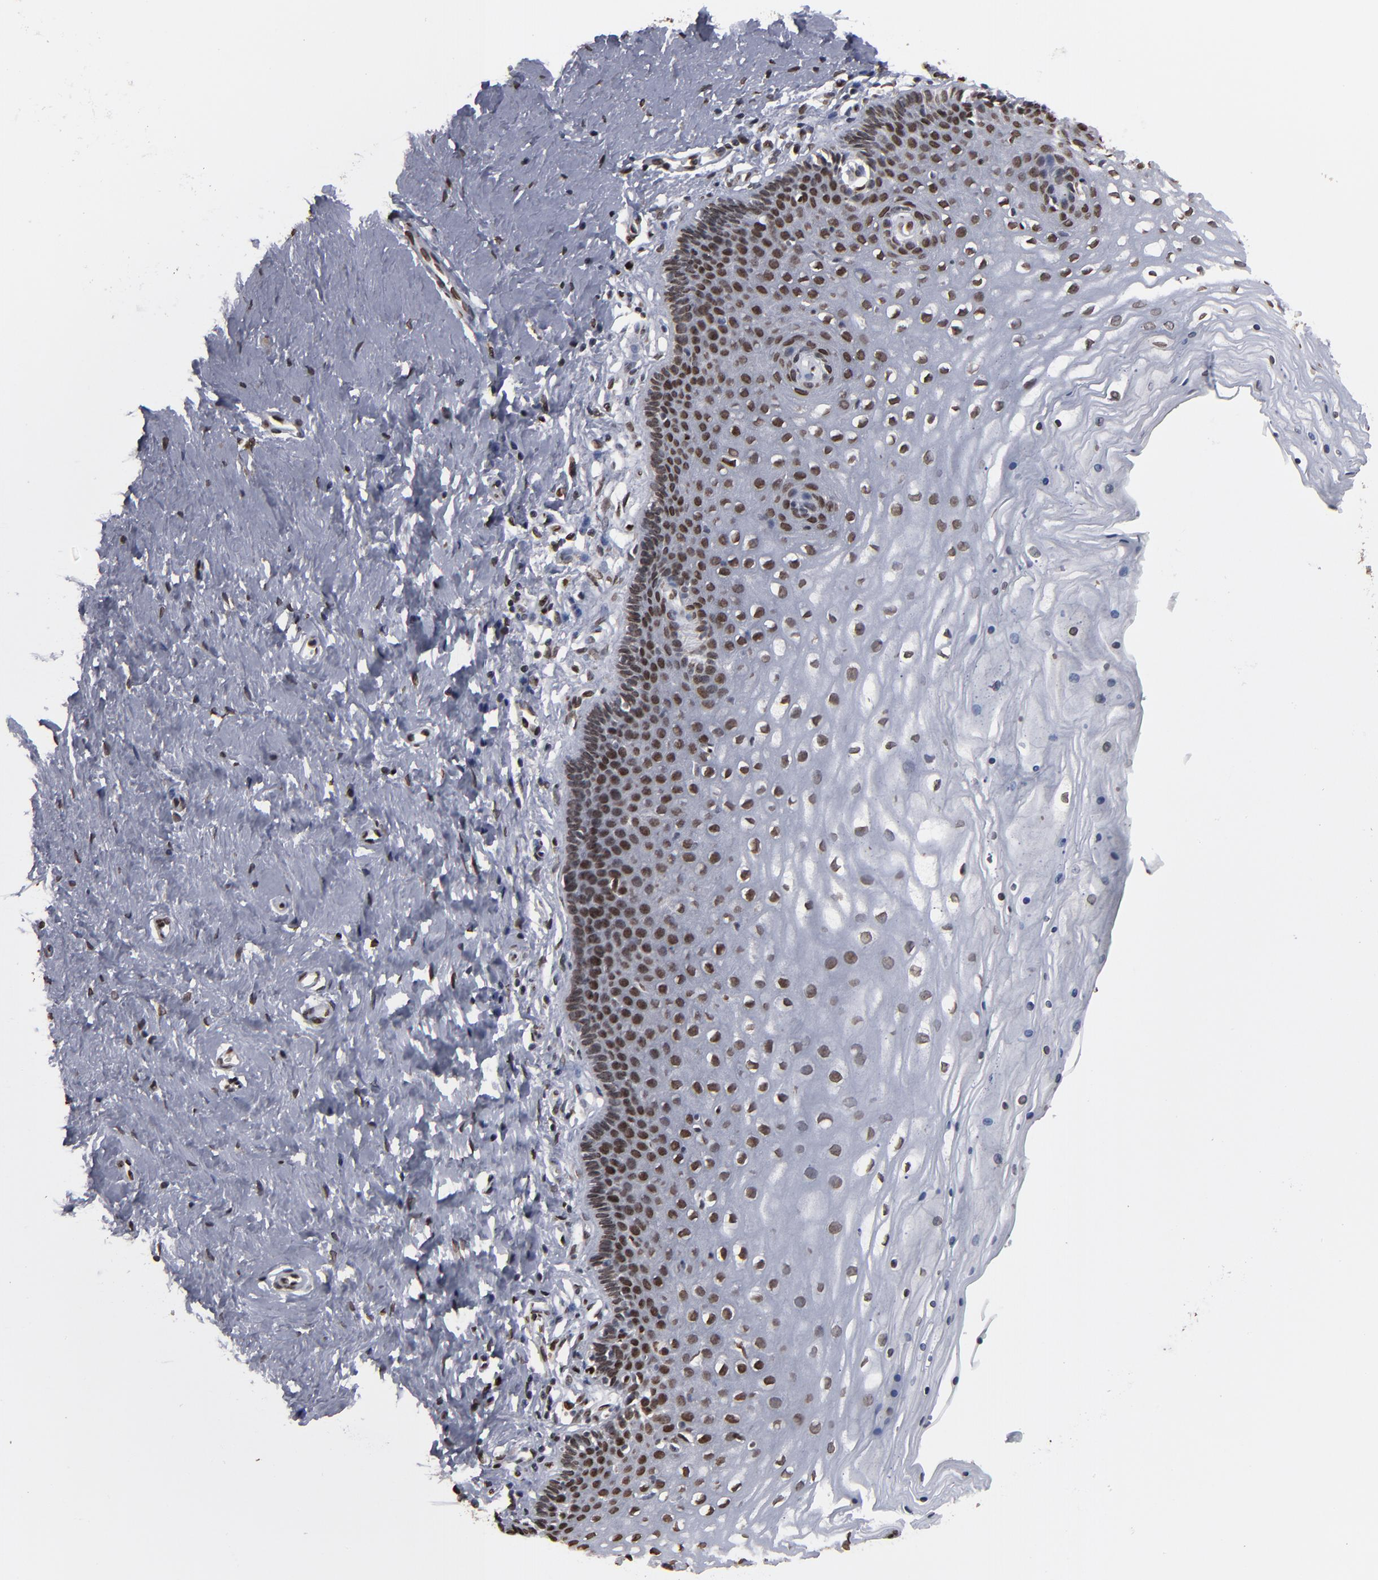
{"staining": {"intensity": "moderate", "quantity": ">75%", "location": "nuclear"}, "tissue": "cervix", "cell_type": "Glandular cells", "image_type": "normal", "snomed": [{"axis": "morphology", "description": "Normal tissue, NOS"}, {"axis": "topography", "description": "Cervix"}], "caption": "A high-resolution photomicrograph shows immunohistochemistry (IHC) staining of unremarkable cervix, which reveals moderate nuclear expression in about >75% of glandular cells. The staining was performed using DAB to visualize the protein expression in brown, while the nuclei were stained in blue with hematoxylin (Magnification: 20x).", "gene": "BAZ1A", "patient": {"sex": "female", "age": 39}}